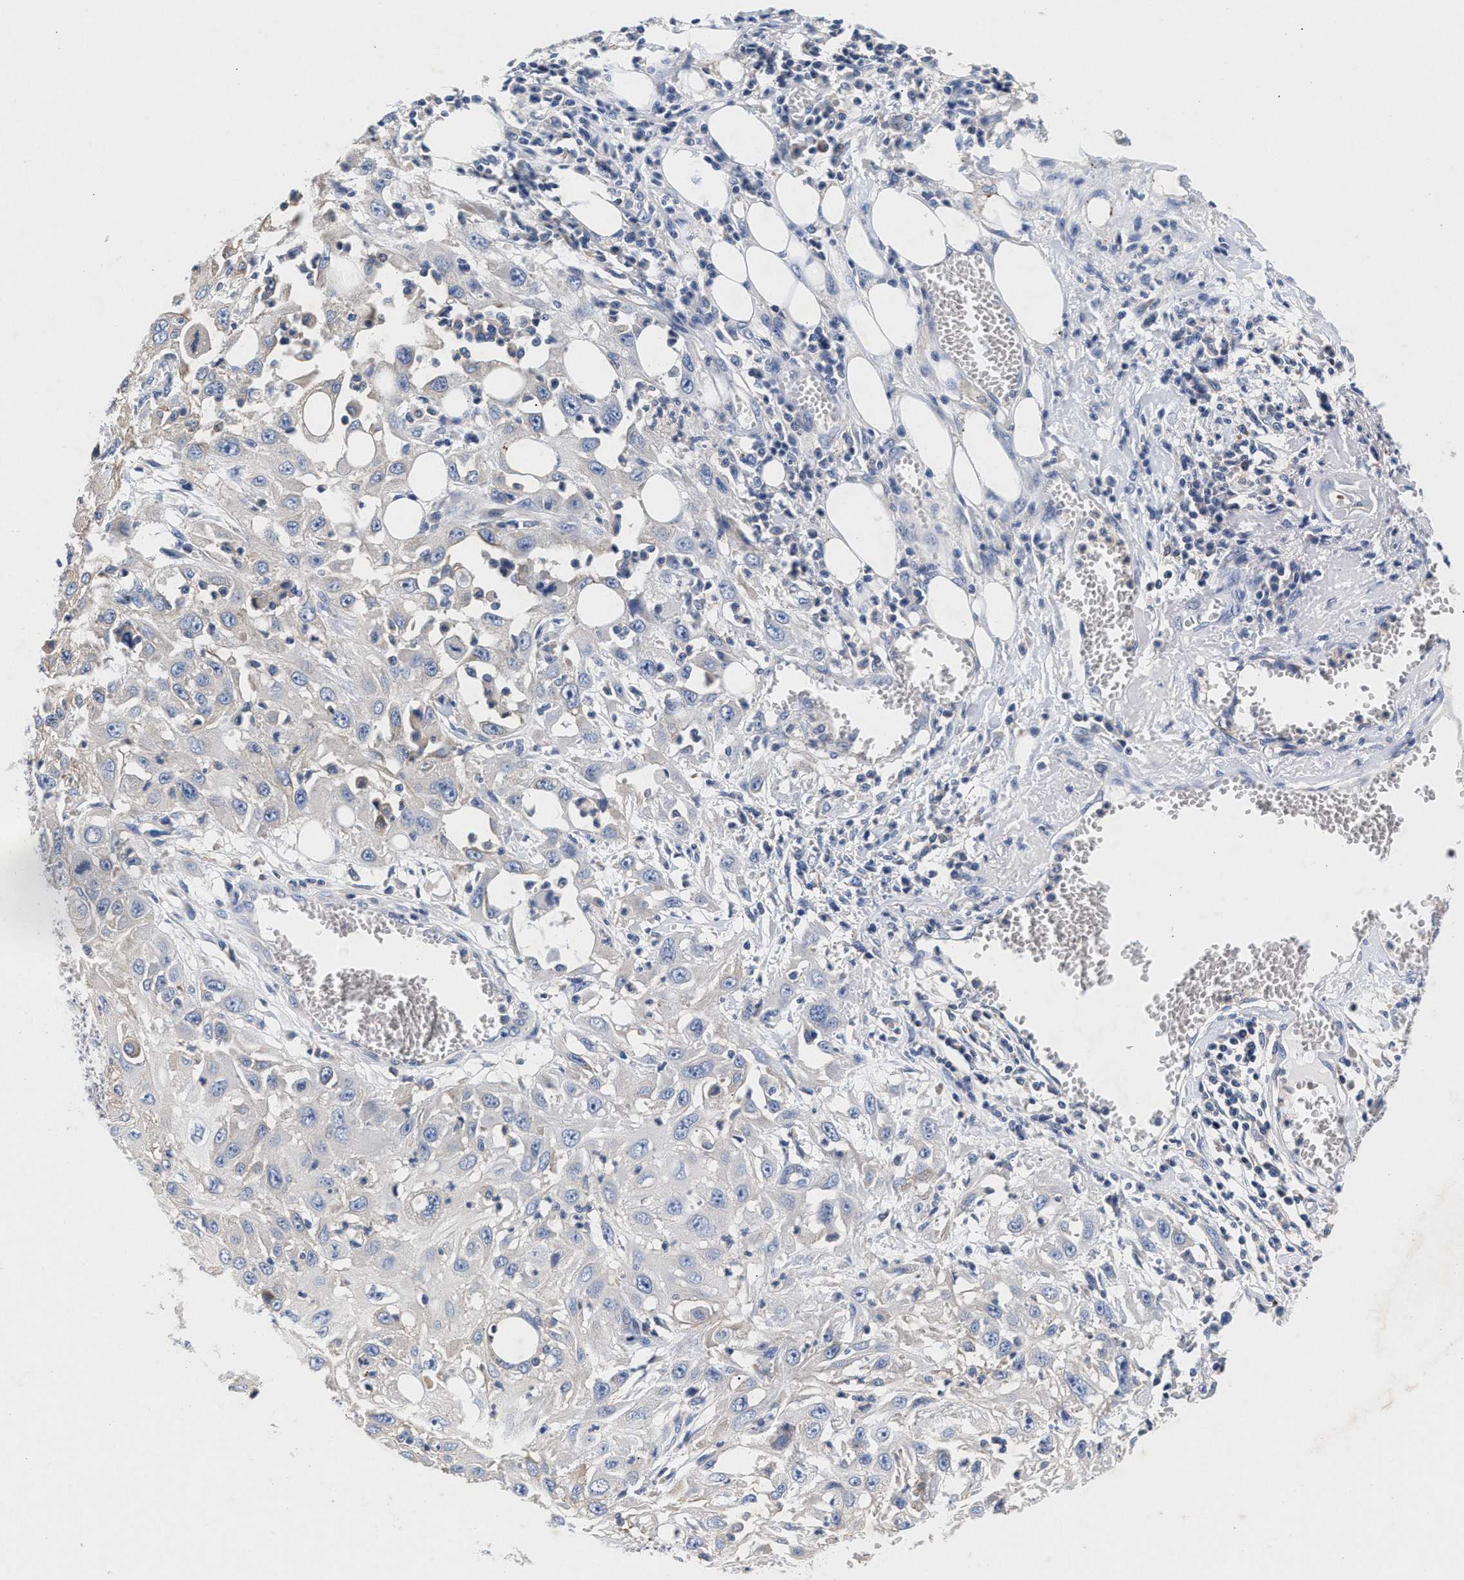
{"staining": {"intensity": "negative", "quantity": "none", "location": "none"}, "tissue": "skin cancer", "cell_type": "Tumor cells", "image_type": "cancer", "snomed": [{"axis": "morphology", "description": "Squamous cell carcinoma, NOS"}, {"axis": "topography", "description": "Skin"}], "caption": "Skin squamous cell carcinoma was stained to show a protein in brown. There is no significant expression in tumor cells. The staining is performed using DAB (3,3'-diaminobenzidine) brown chromogen with nuclei counter-stained in using hematoxylin.", "gene": "GNAI3", "patient": {"sex": "male", "age": 75}}